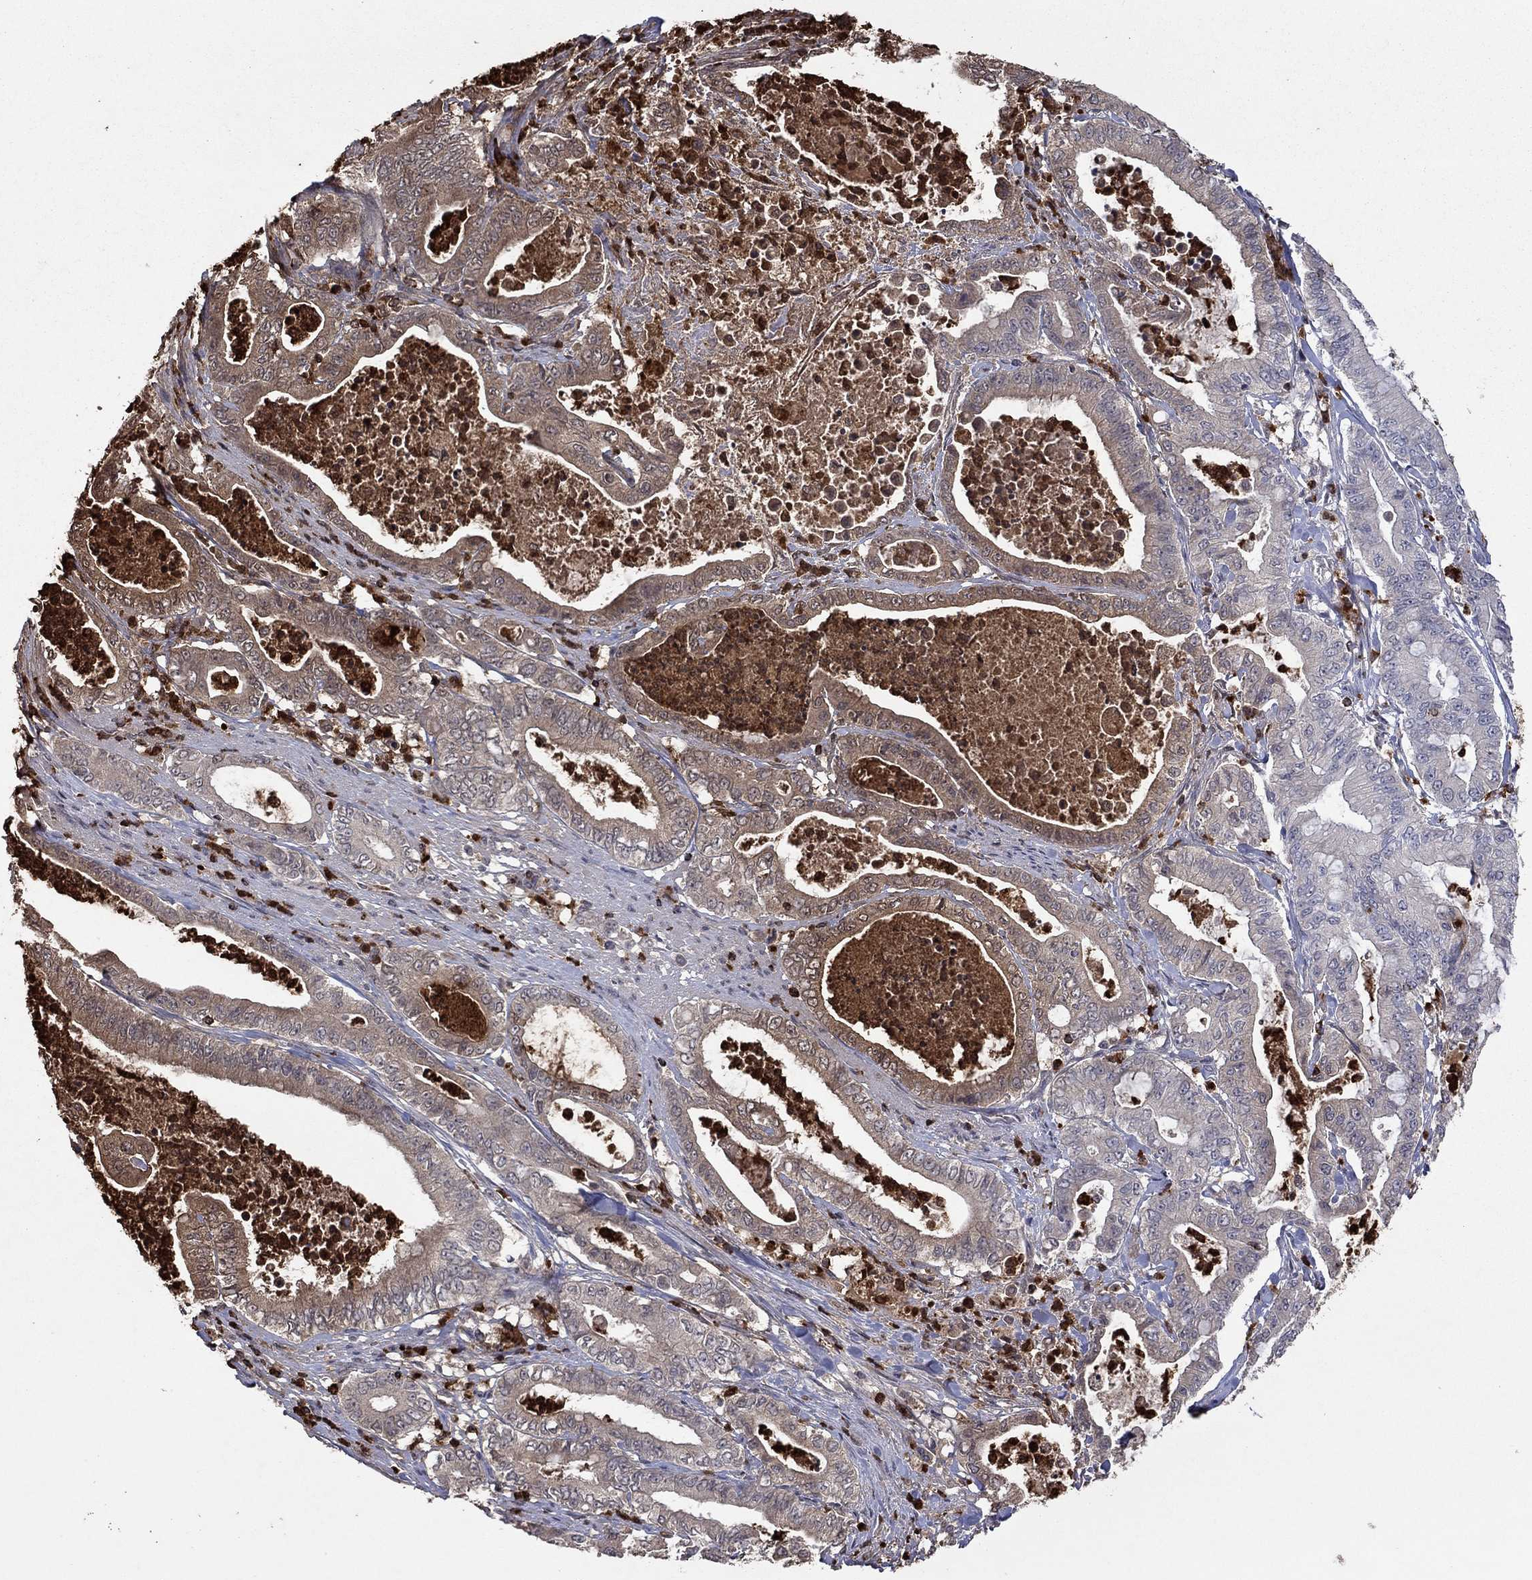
{"staining": {"intensity": "weak", "quantity": "25%-75%", "location": "cytoplasmic/membranous"}, "tissue": "pancreatic cancer", "cell_type": "Tumor cells", "image_type": "cancer", "snomed": [{"axis": "morphology", "description": "Adenocarcinoma, NOS"}, {"axis": "topography", "description": "Pancreas"}], "caption": "Pancreatic adenocarcinoma tissue demonstrates weak cytoplasmic/membranous staining in approximately 25%-75% of tumor cells", "gene": "CCL5", "patient": {"sex": "male", "age": 71}}